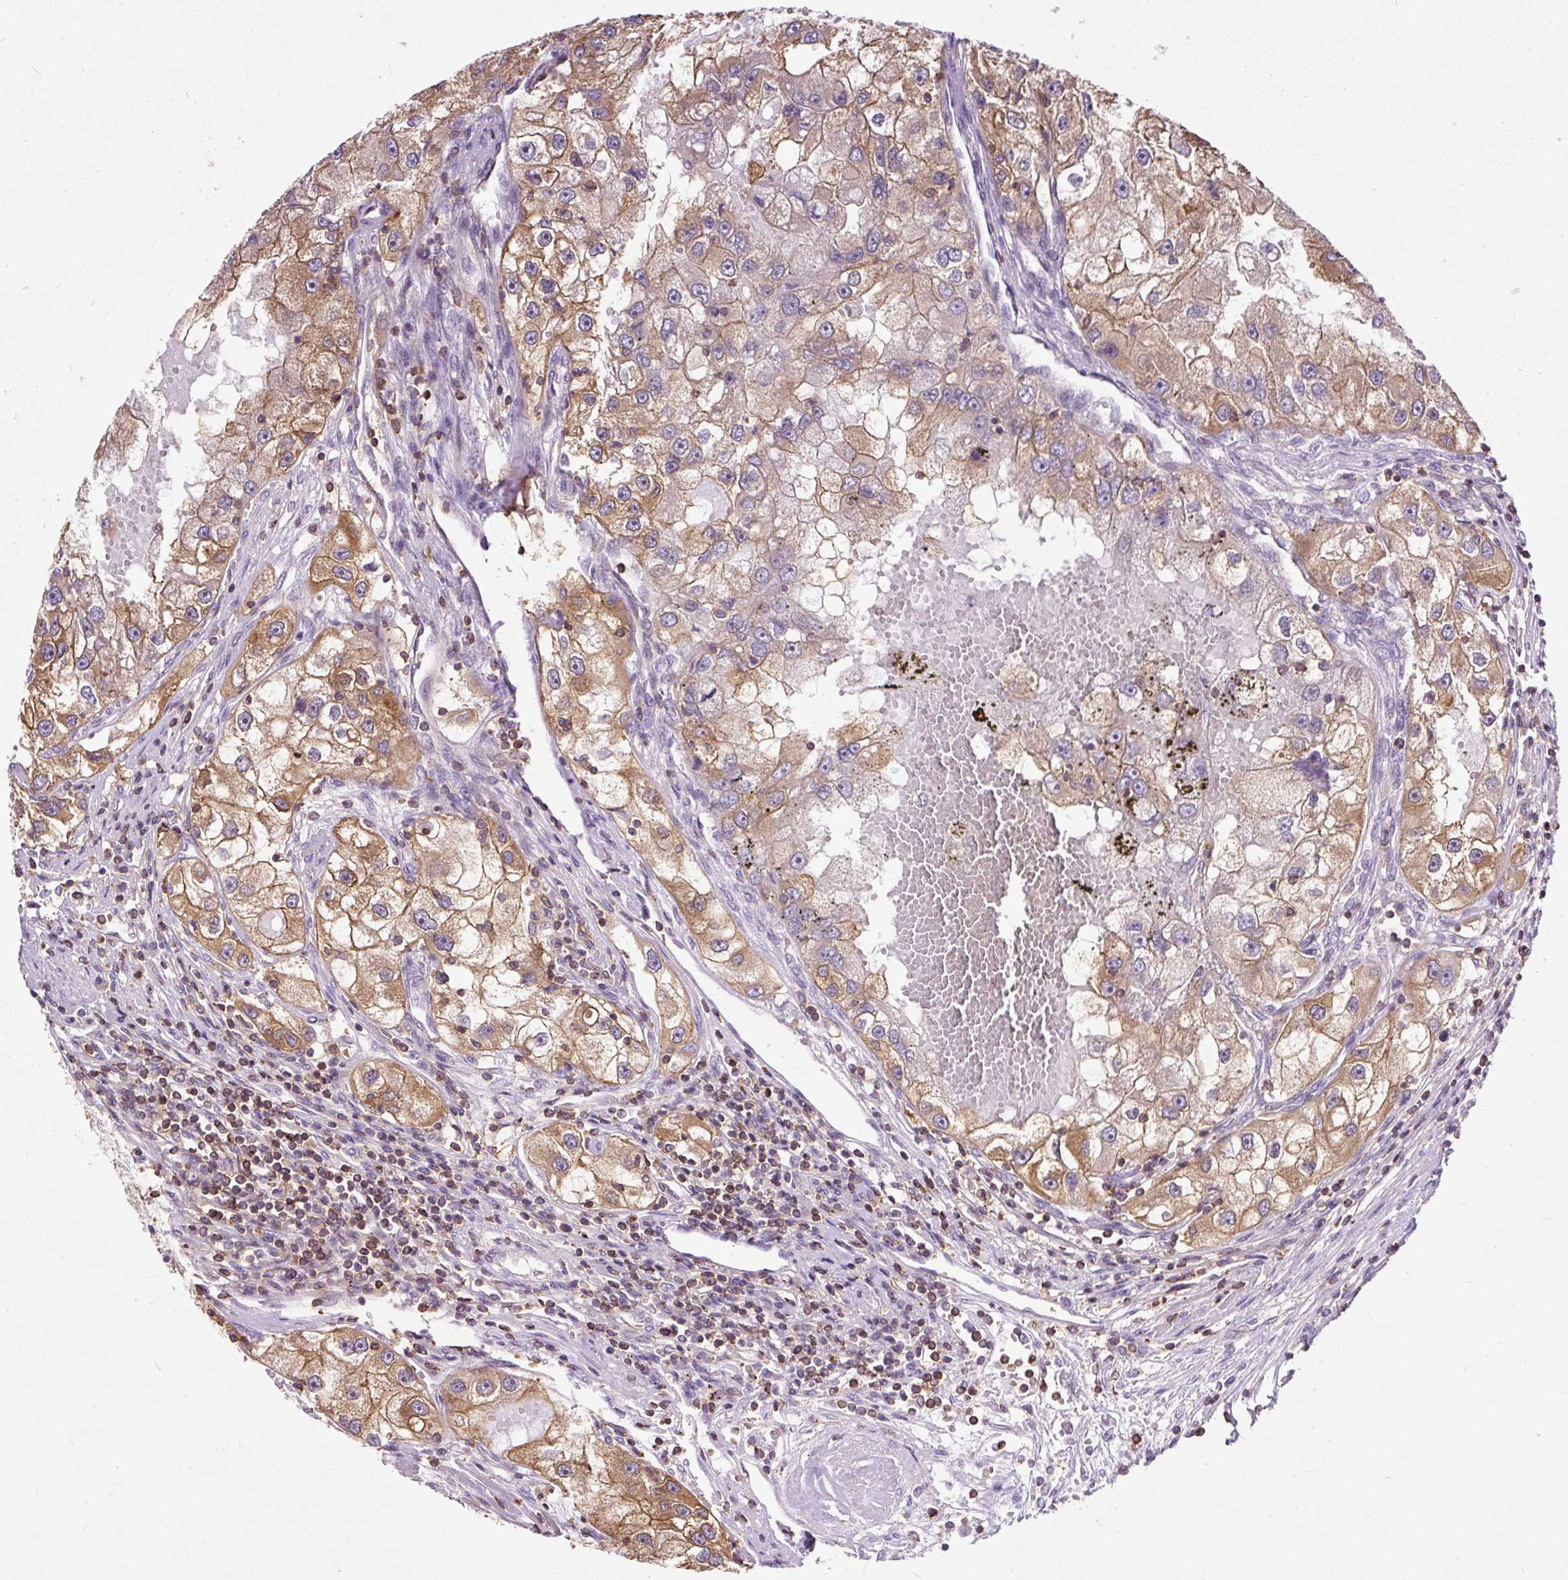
{"staining": {"intensity": "moderate", "quantity": ">75%", "location": "cytoplasmic/membranous"}, "tissue": "renal cancer", "cell_type": "Tumor cells", "image_type": "cancer", "snomed": [{"axis": "morphology", "description": "Adenocarcinoma, NOS"}, {"axis": "topography", "description": "Kidney"}], "caption": "Protein staining by immunohistochemistry (IHC) exhibits moderate cytoplasmic/membranous expression in approximately >75% of tumor cells in adenocarcinoma (renal).", "gene": "CISD3", "patient": {"sex": "male", "age": 63}}